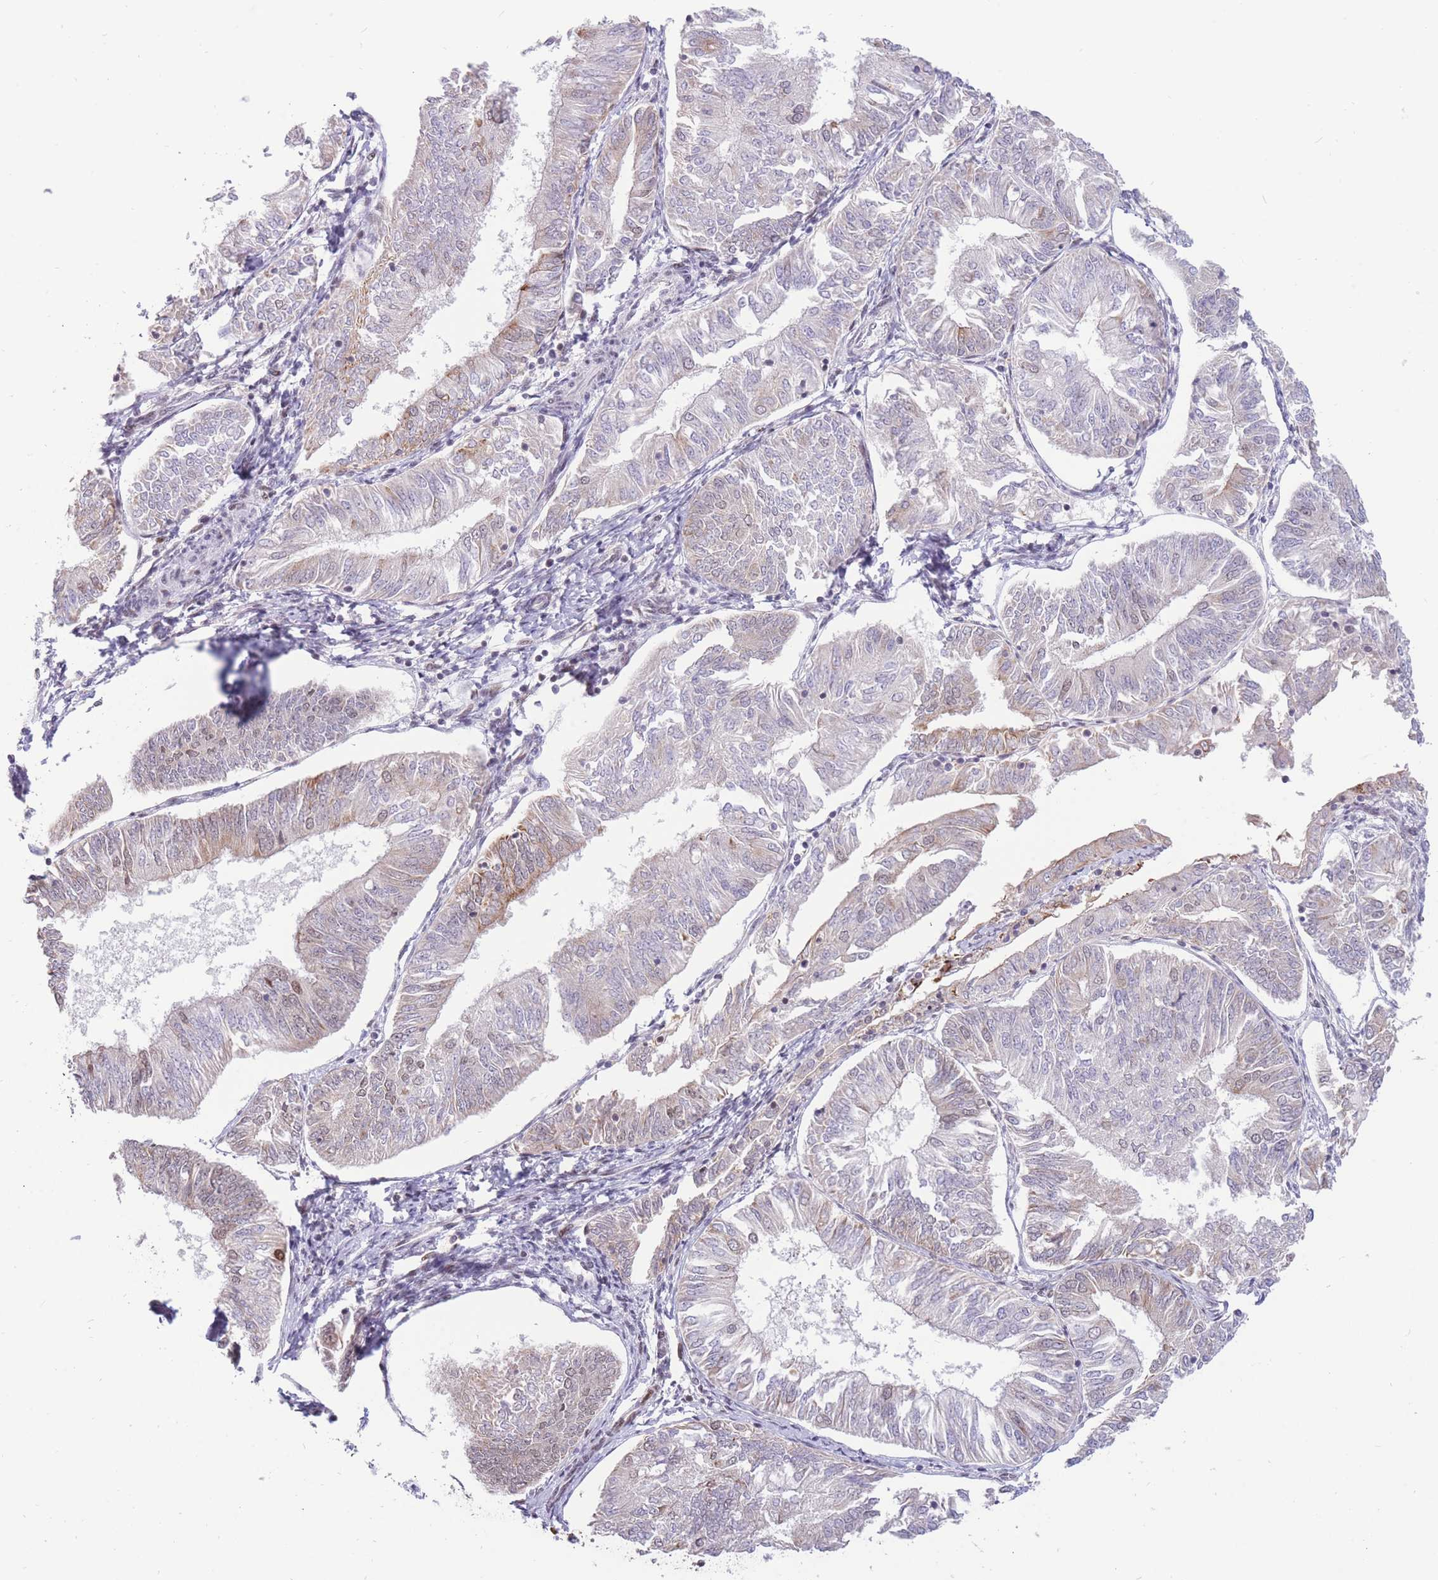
{"staining": {"intensity": "moderate", "quantity": "<25%", "location": "nuclear"}, "tissue": "endometrial cancer", "cell_type": "Tumor cells", "image_type": "cancer", "snomed": [{"axis": "morphology", "description": "Adenocarcinoma, NOS"}, {"axis": "topography", "description": "Endometrium"}], "caption": "This is a photomicrograph of immunohistochemistry staining of endometrial adenocarcinoma, which shows moderate positivity in the nuclear of tumor cells.", "gene": "TARBP2", "patient": {"sex": "female", "age": 58}}